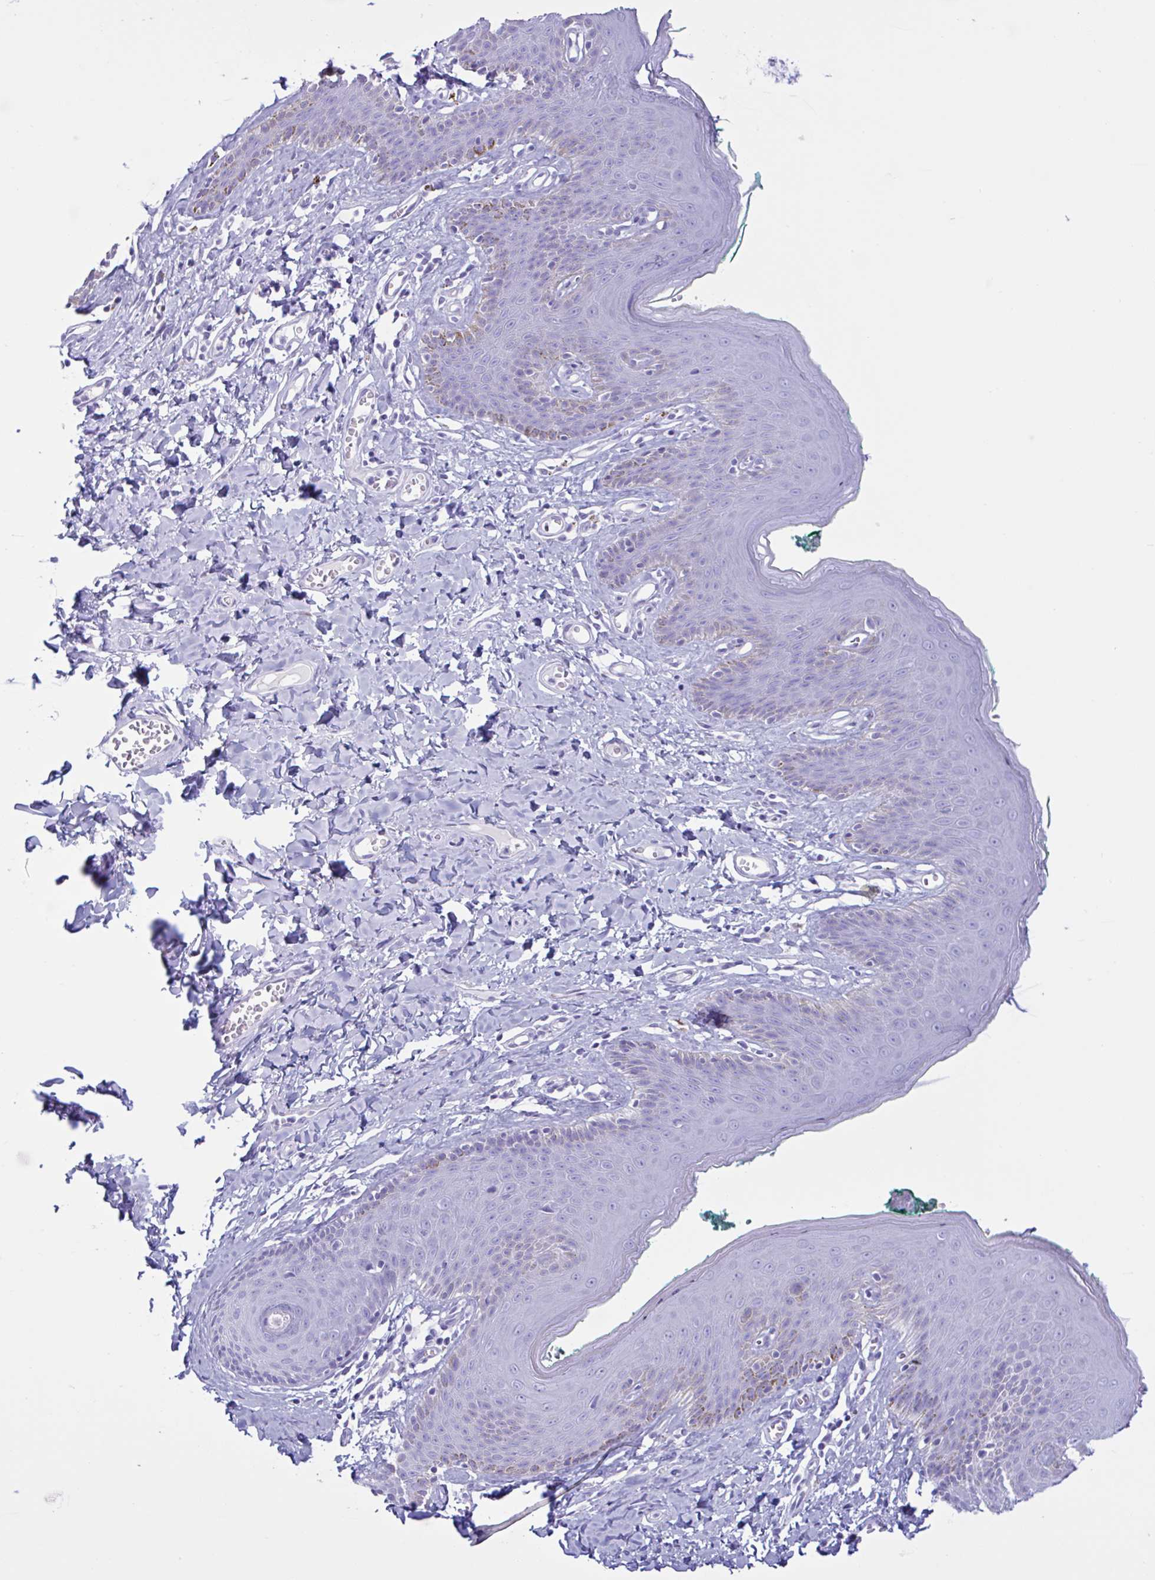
{"staining": {"intensity": "negative", "quantity": "none", "location": "none"}, "tissue": "skin", "cell_type": "Epidermal cells", "image_type": "normal", "snomed": [{"axis": "morphology", "description": "Normal tissue, NOS"}, {"axis": "topography", "description": "Vulva"}, {"axis": "topography", "description": "Peripheral nerve tissue"}], "caption": "Epidermal cells show no significant positivity in unremarkable skin. (Stains: DAB (3,3'-diaminobenzidine) immunohistochemistry with hematoxylin counter stain, Microscopy: brightfield microscopy at high magnification).", "gene": "MRGPRG", "patient": {"sex": "female", "age": 66}}